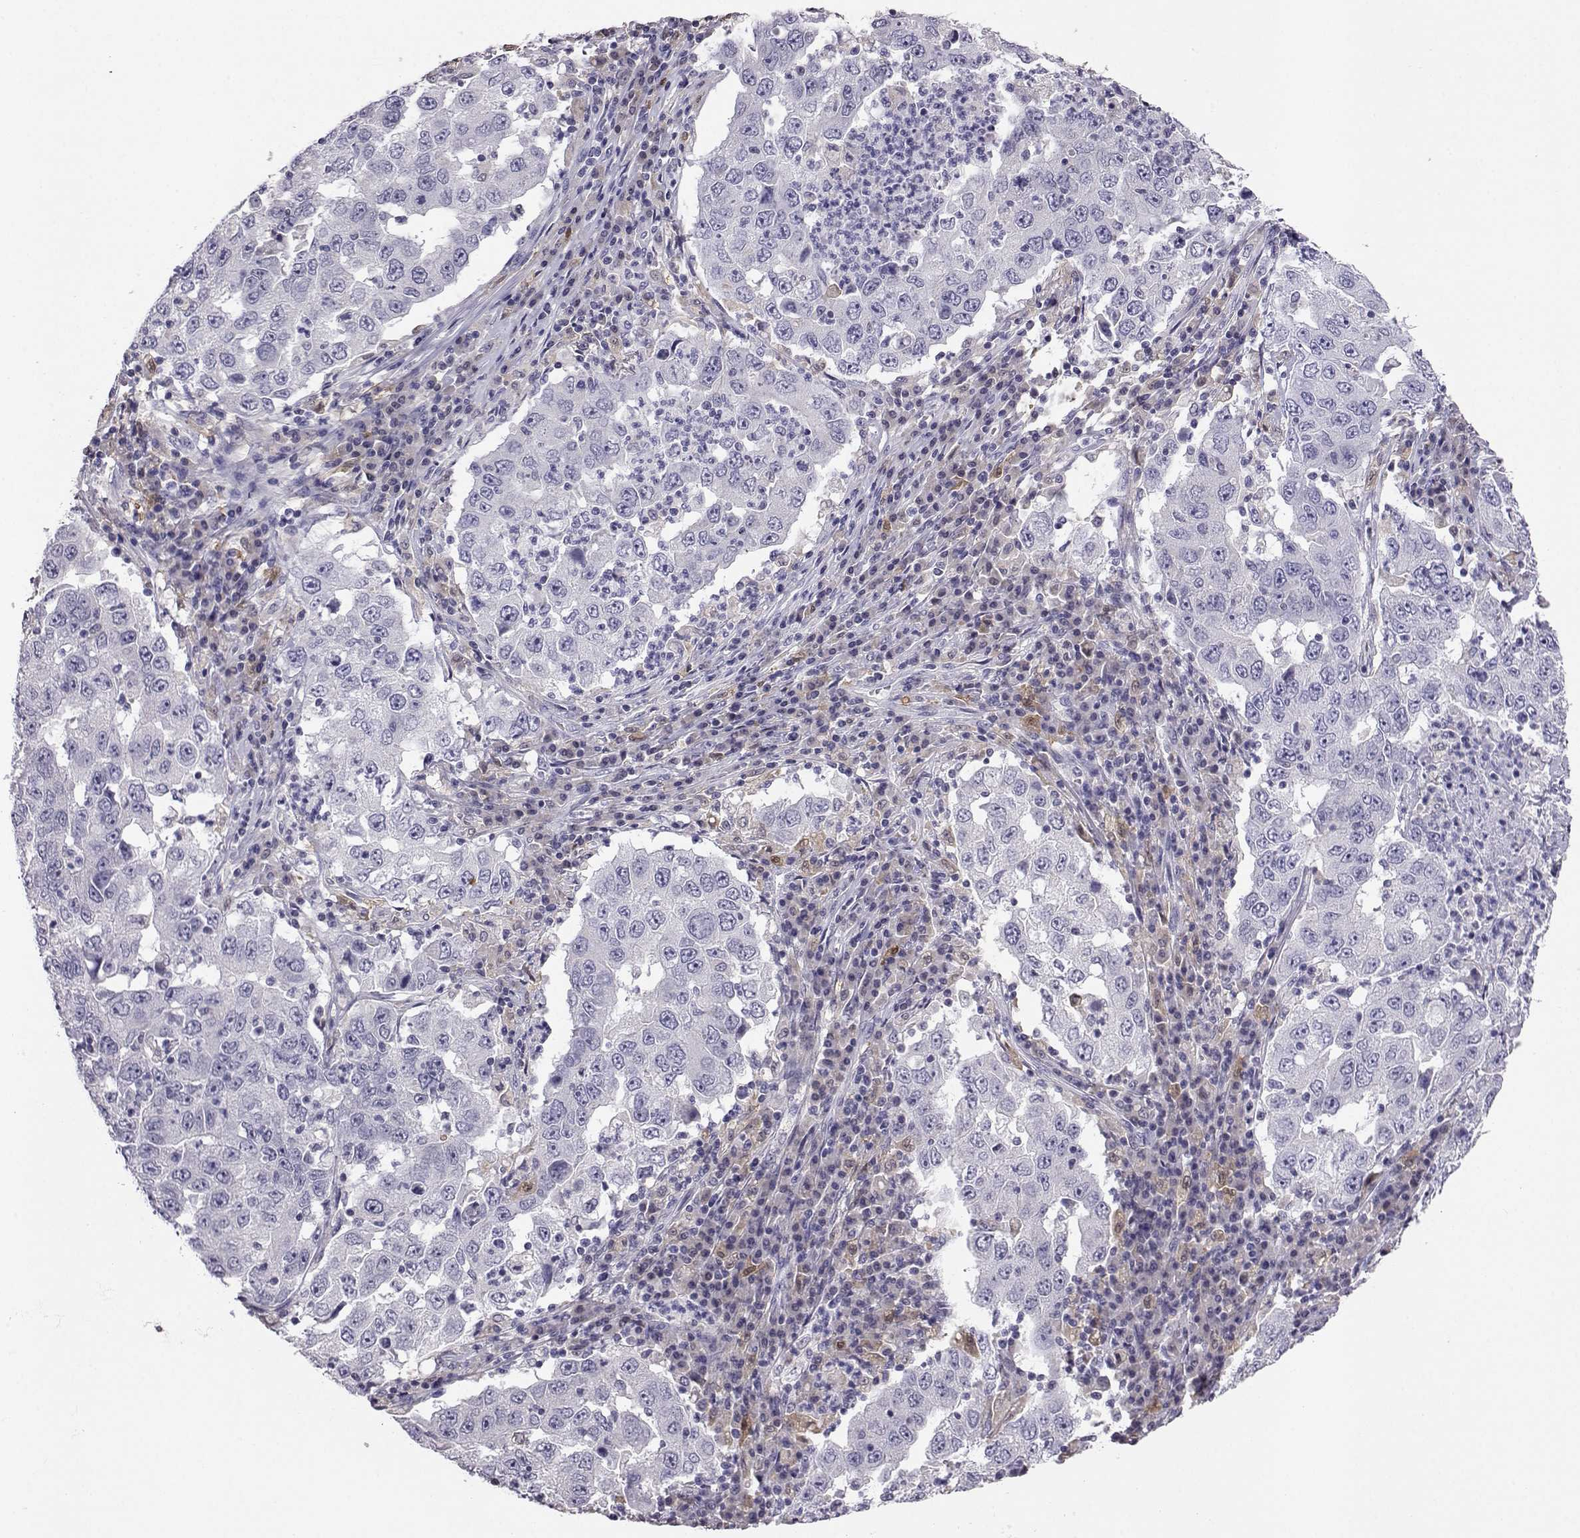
{"staining": {"intensity": "negative", "quantity": "none", "location": "none"}, "tissue": "lung cancer", "cell_type": "Tumor cells", "image_type": "cancer", "snomed": [{"axis": "morphology", "description": "Adenocarcinoma, NOS"}, {"axis": "topography", "description": "Lung"}], "caption": "Tumor cells show no significant protein staining in lung adenocarcinoma. (DAB (3,3'-diaminobenzidine) IHC visualized using brightfield microscopy, high magnification).", "gene": "AKR1B1", "patient": {"sex": "male", "age": 73}}